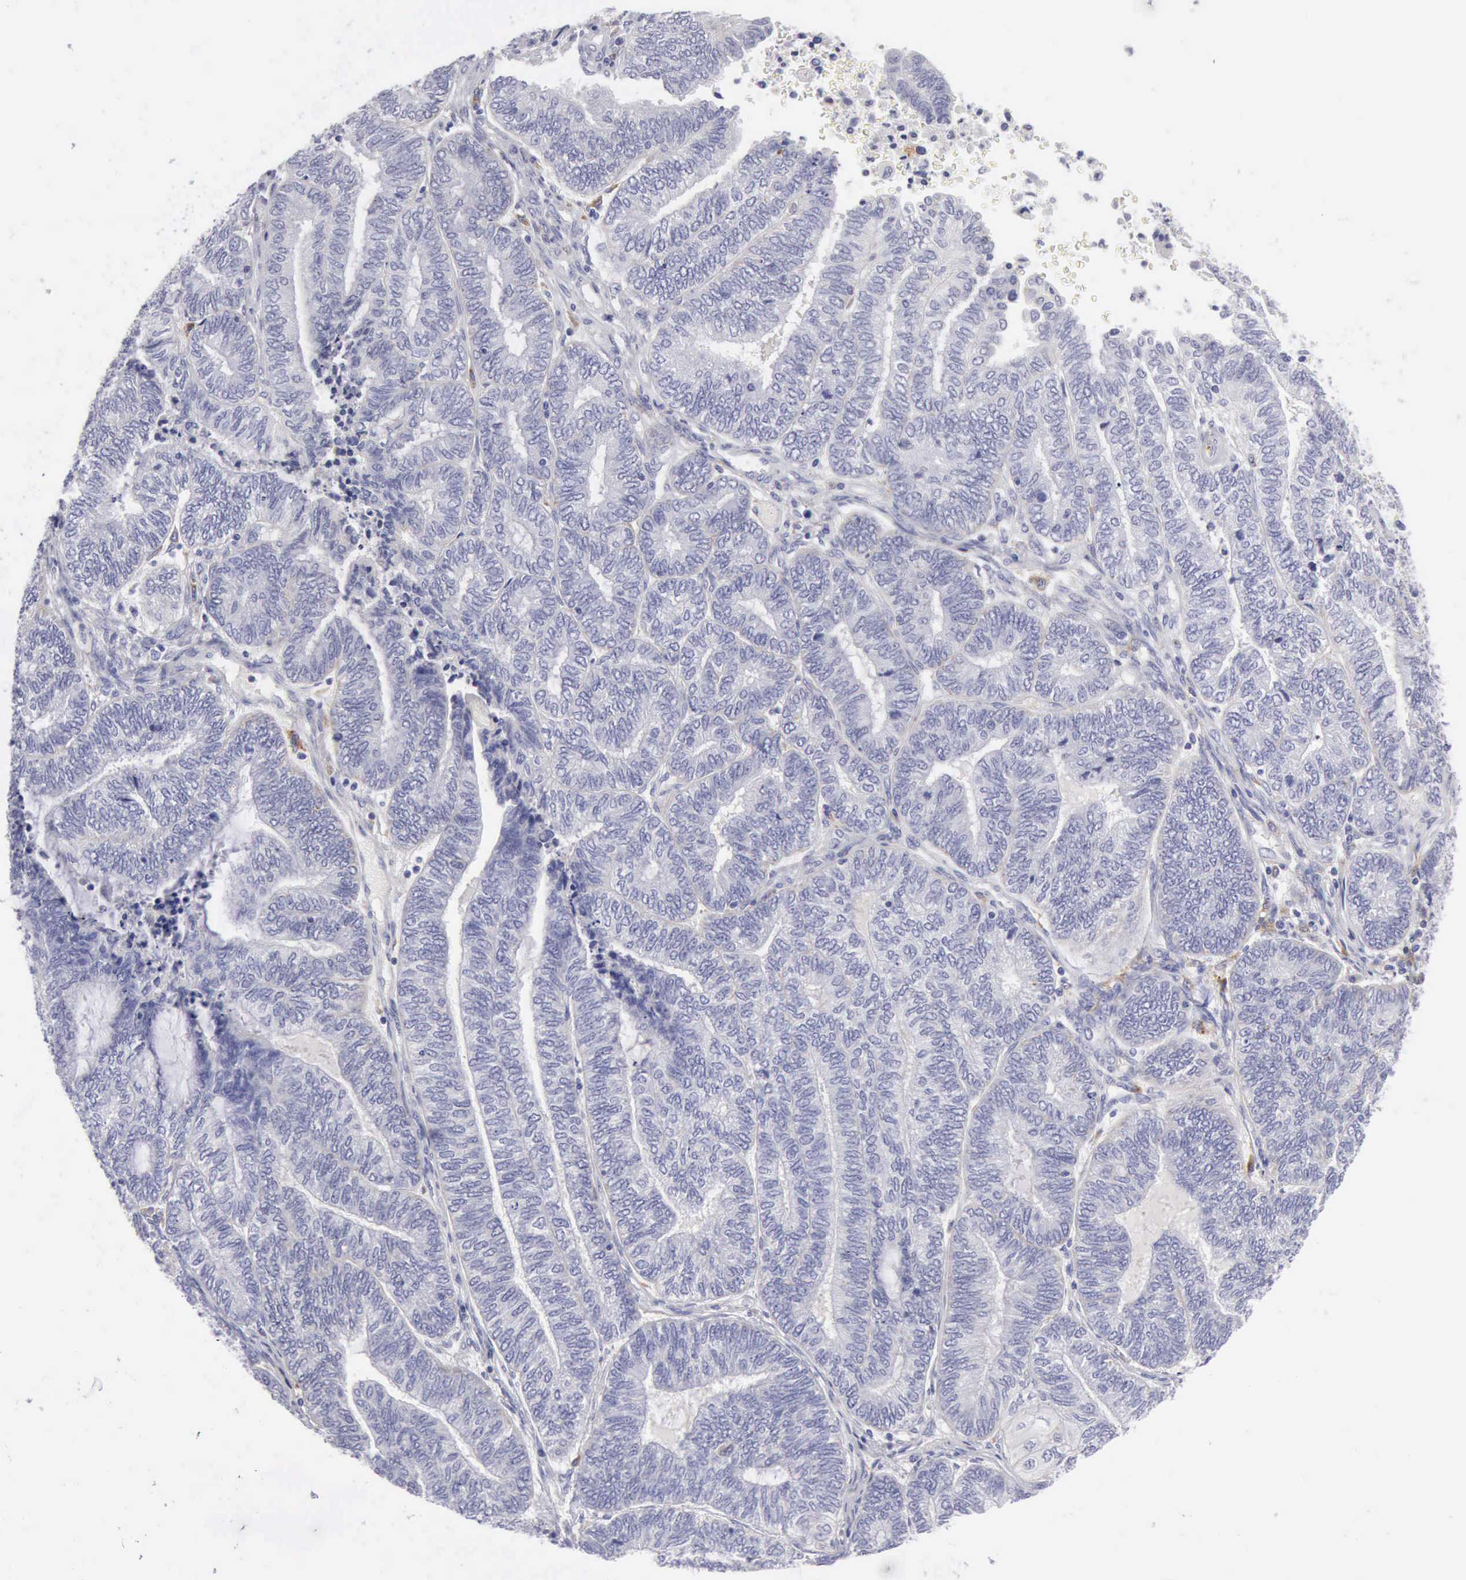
{"staining": {"intensity": "negative", "quantity": "none", "location": "none"}, "tissue": "endometrial cancer", "cell_type": "Tumor cells", "image_type": "cancer", "snomed": [{"axis": "morphology", "description": "Adenocarcinoma, NOS"}, {"axis": "topography", "description": "Uterus"}, {"axis": "topography", "description": "Endometrium"}], "caption": "The histopathology image reveals no staining of tumor cells in adenocarcinoma (endometrial).", "gene": "CTSS", "patient": {"sex": "female", "age": 70}}